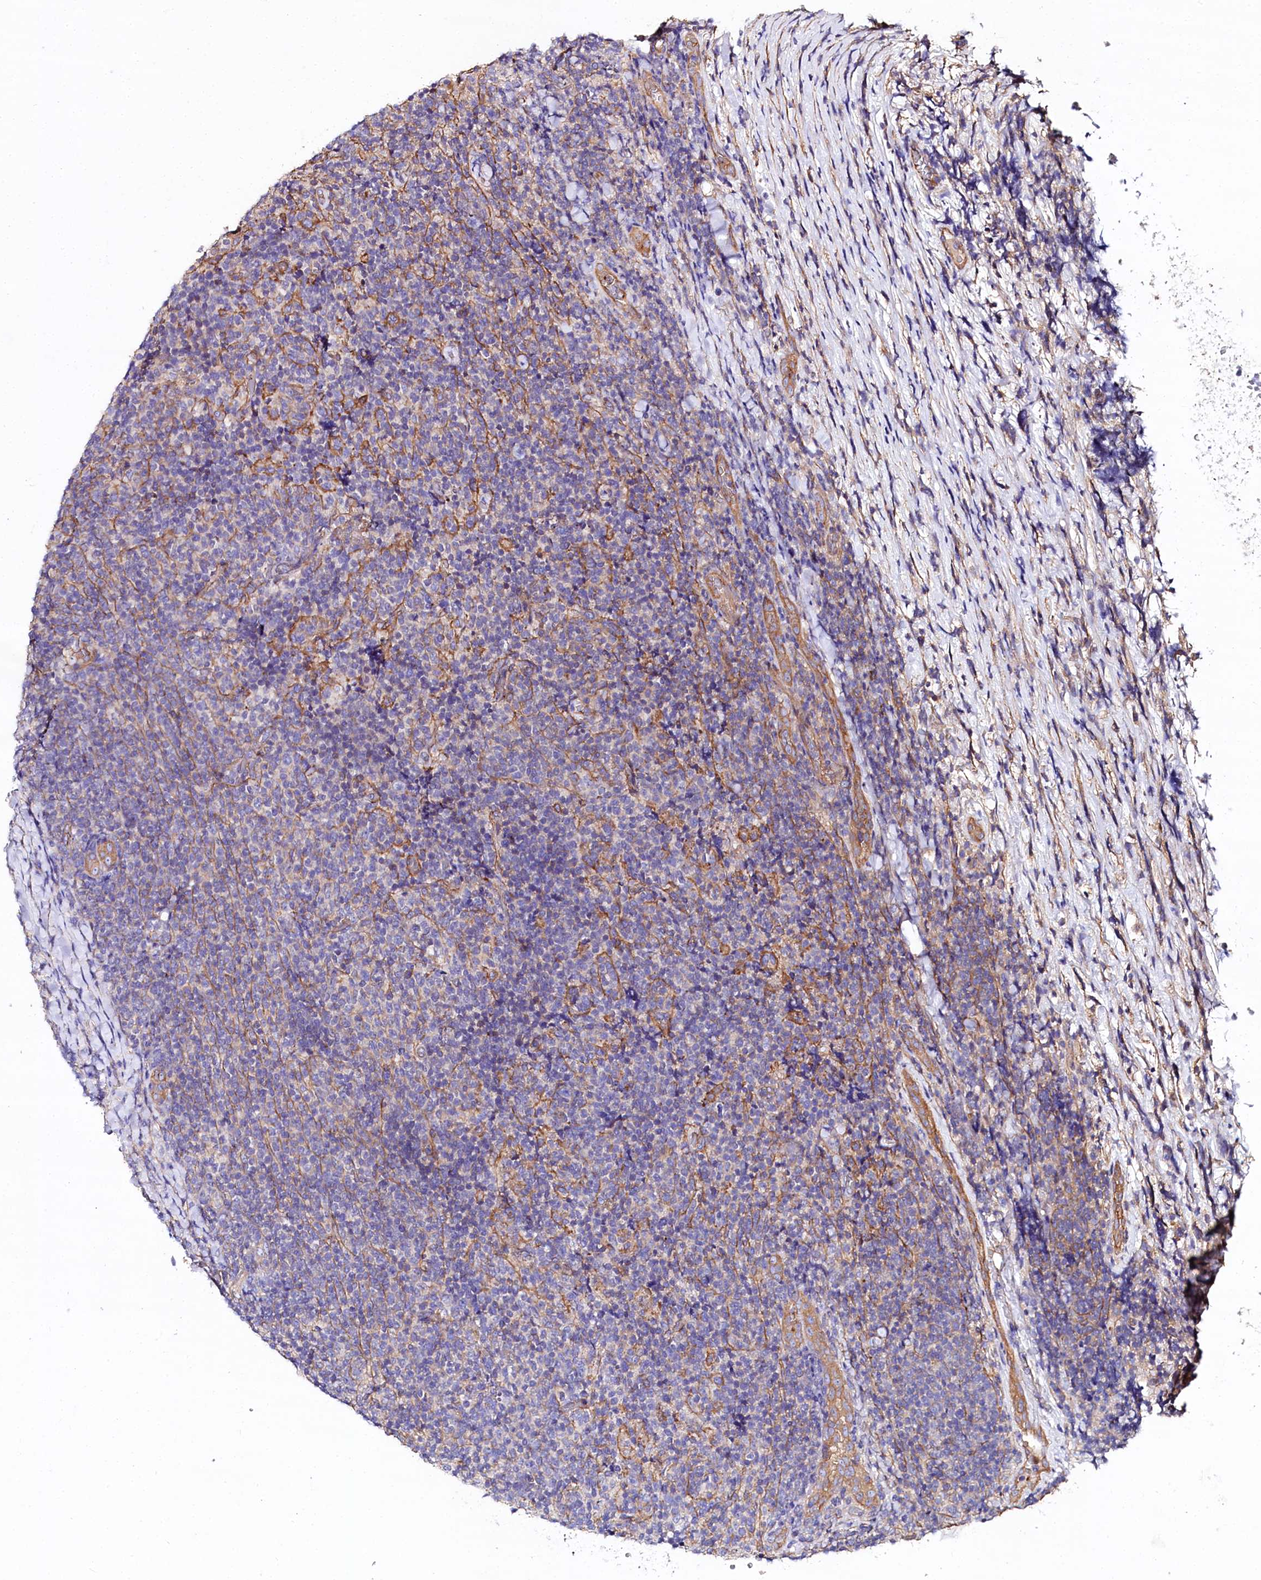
{"staining": {"intensity": "negative", "quantity": "none", "location": "none"}, "tissue": "lymphoma", "cell_type": "Tumor cells", "image_type": "cancer", "snomed": [{"axis": "morphology", "description": "Malignant lymphoma, non-Hodgkin's type, Low grade"}, {"axis": "topography", "description": "Lymph node"}], "caption": "Malignant lymphoma, non-Hodgkin's type (low-grade) stained for a protein using immunohistochemistry (IHC) demonstrates no positivity tumor cells.", "gene": "FCHSD2", "patient": {"sex": "male", "age": 66}}